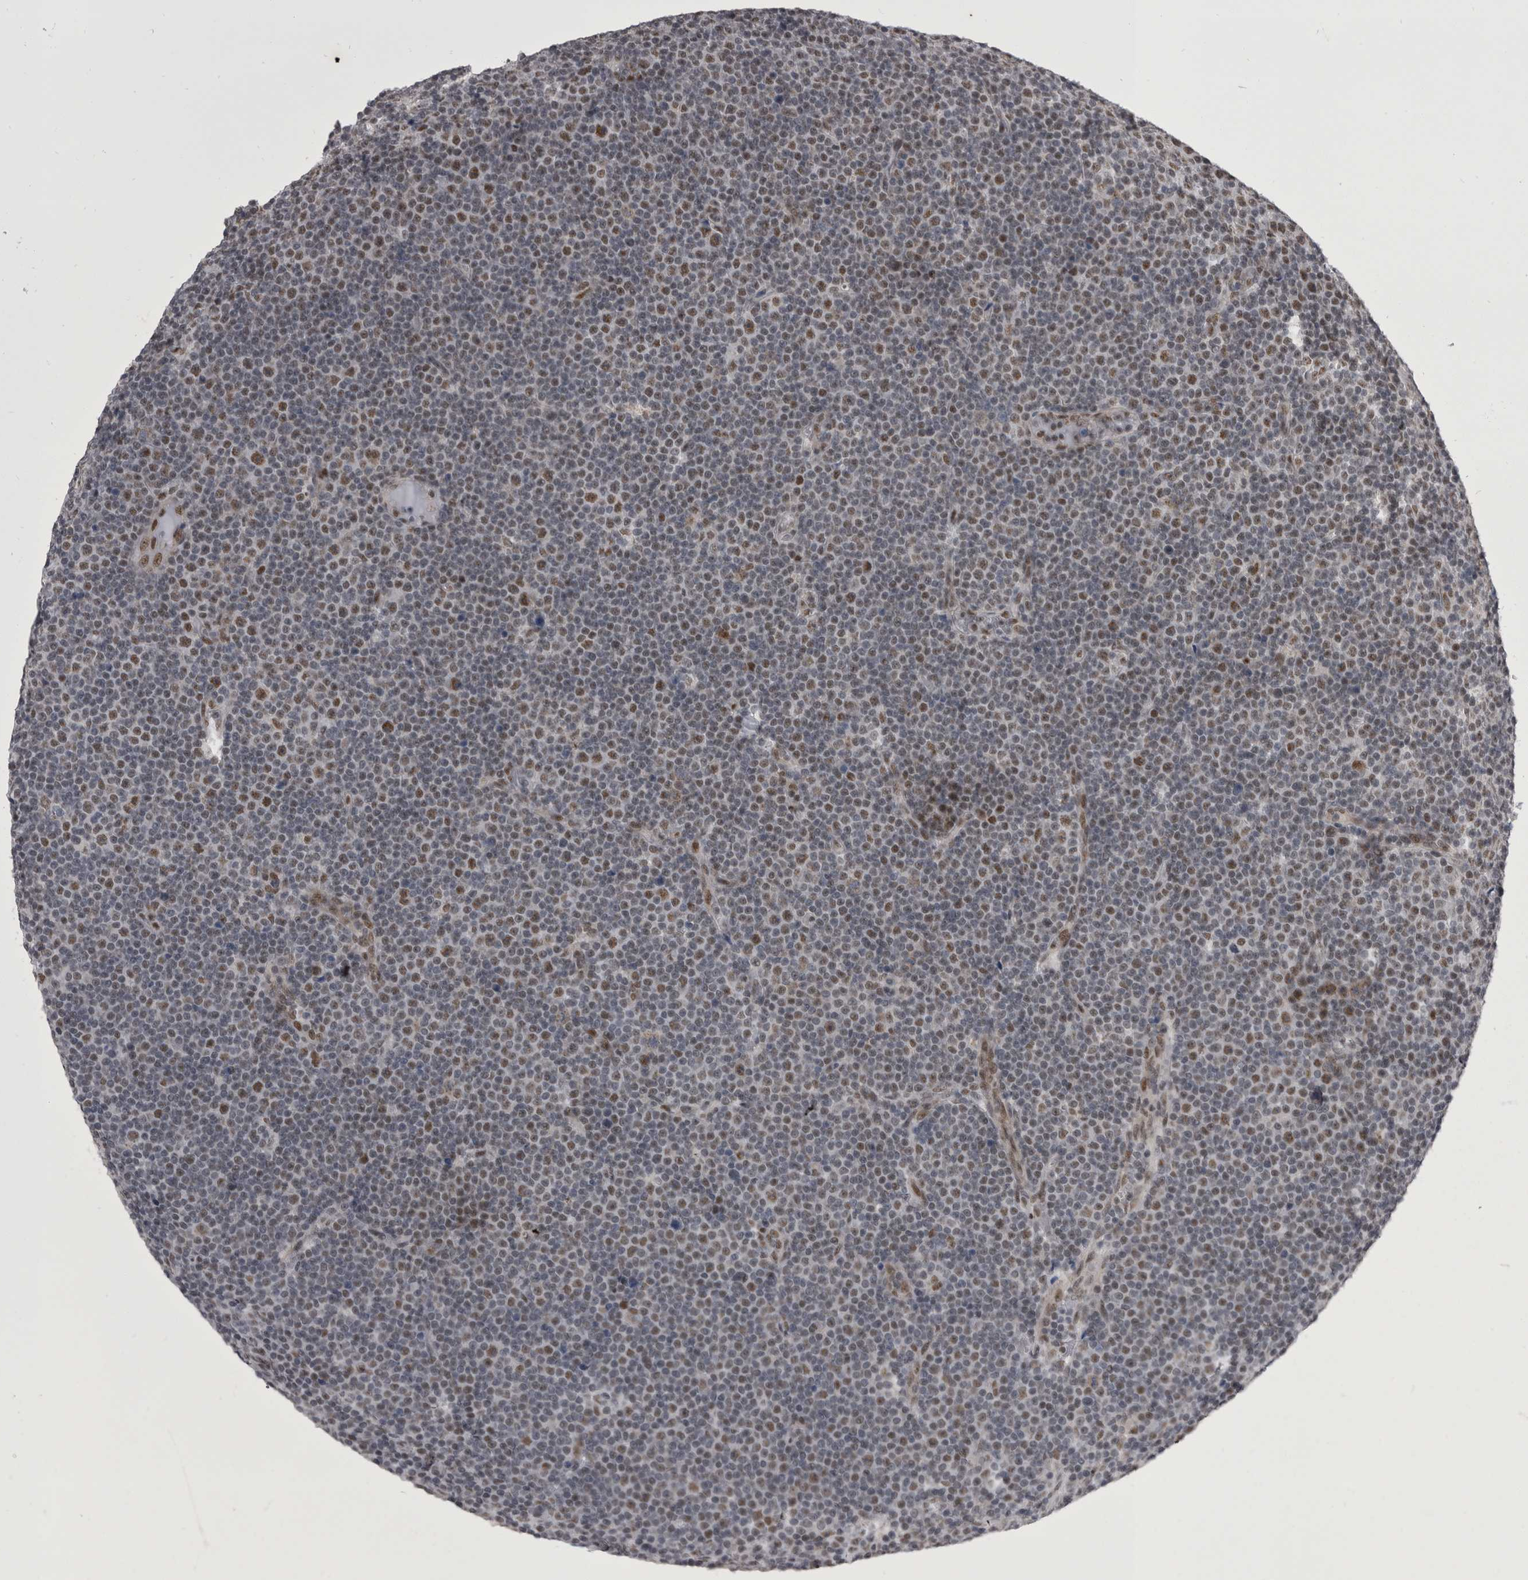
{"staining": {"intensity": "weak", "quantity": "25%-75%", "location": "nuclear"}, "tissue": "lymphoma", "cell_type": "Tumor cells", "image_type": "cancer", "snomed": [{"axis": "morphology", "description": "Malignant lymphoma, non-Hodgkin's type, Low grade"}, {"axis": "topography", "description": "Lymph node"}], "caption": "Approximately 25%-75% of tumor cells in lymphoma display weak nuclear protein positivity as visualized by brown immunohistochemical staining.", "gene": "PRPF3", "patient": {"sex": "female", "age": 67}}